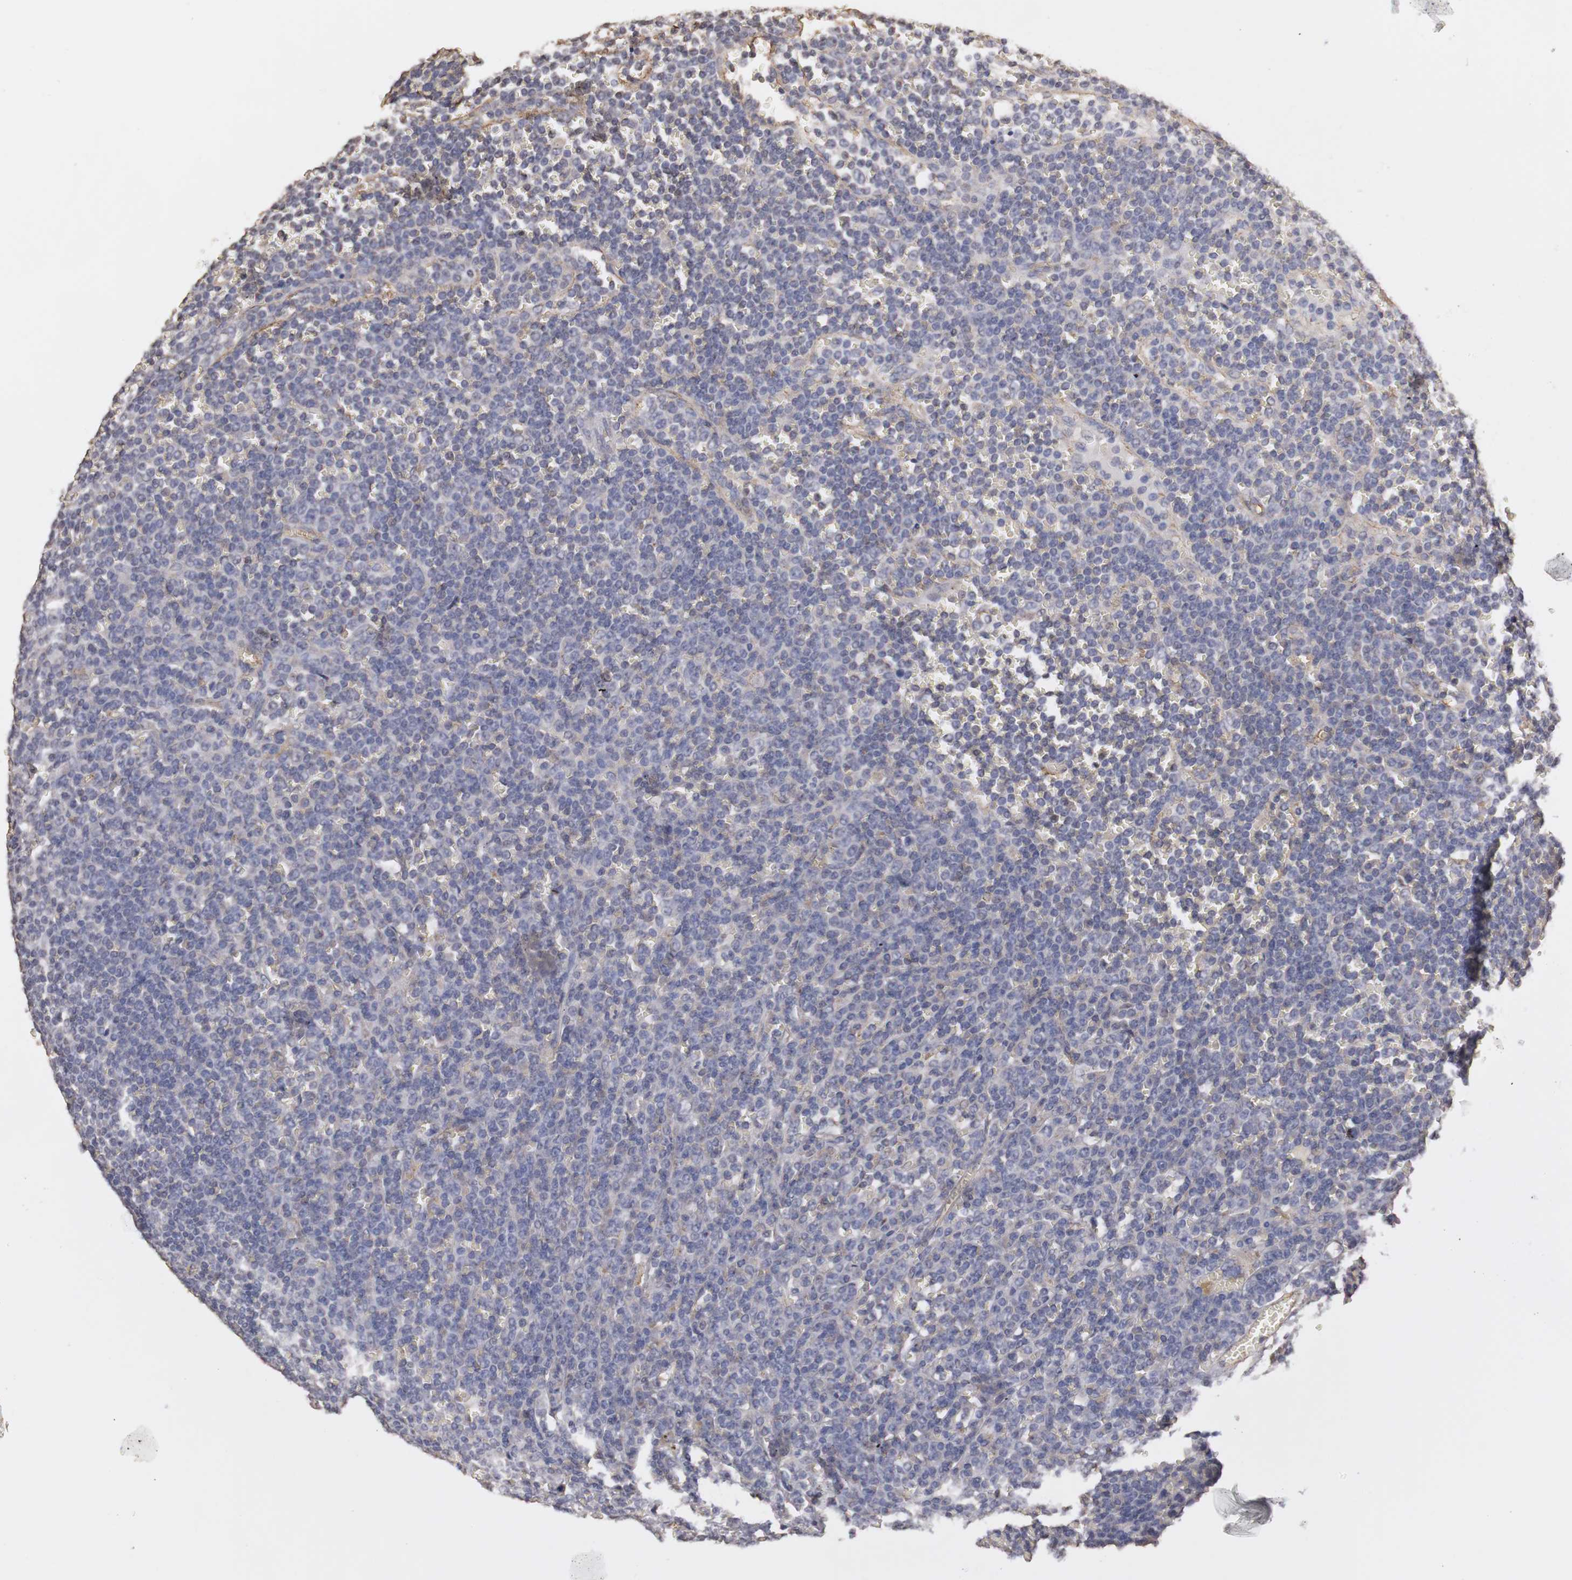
{"staining": {"intensity": "weak", "quantity": "<25%", "location": "cytoplasmic/membranous"}, "tissue": "lymphoma", "cell_type": "Tumor cells", "image_type": "cancer", "snomed": [{"axis": "morphology", "description": "Malignant lymphoma, non-Hodgkin's type, Low grade"}, {"axis": "topography", "description": "Spleen"}], "caption": "Immunohistochemistry (IHC) photomicrograph of neoplastic tissue: lymphoma stained with DAB demonstrates no significant protein expression in tumor cells. The staining is performed using DAB (3,3'-diaminobenzidine) brown chromogen with nuclei counter-stained in using hematoxylin.", "gene": "PLEKHA1", "patient": {"sex": "male", "age": 80}}